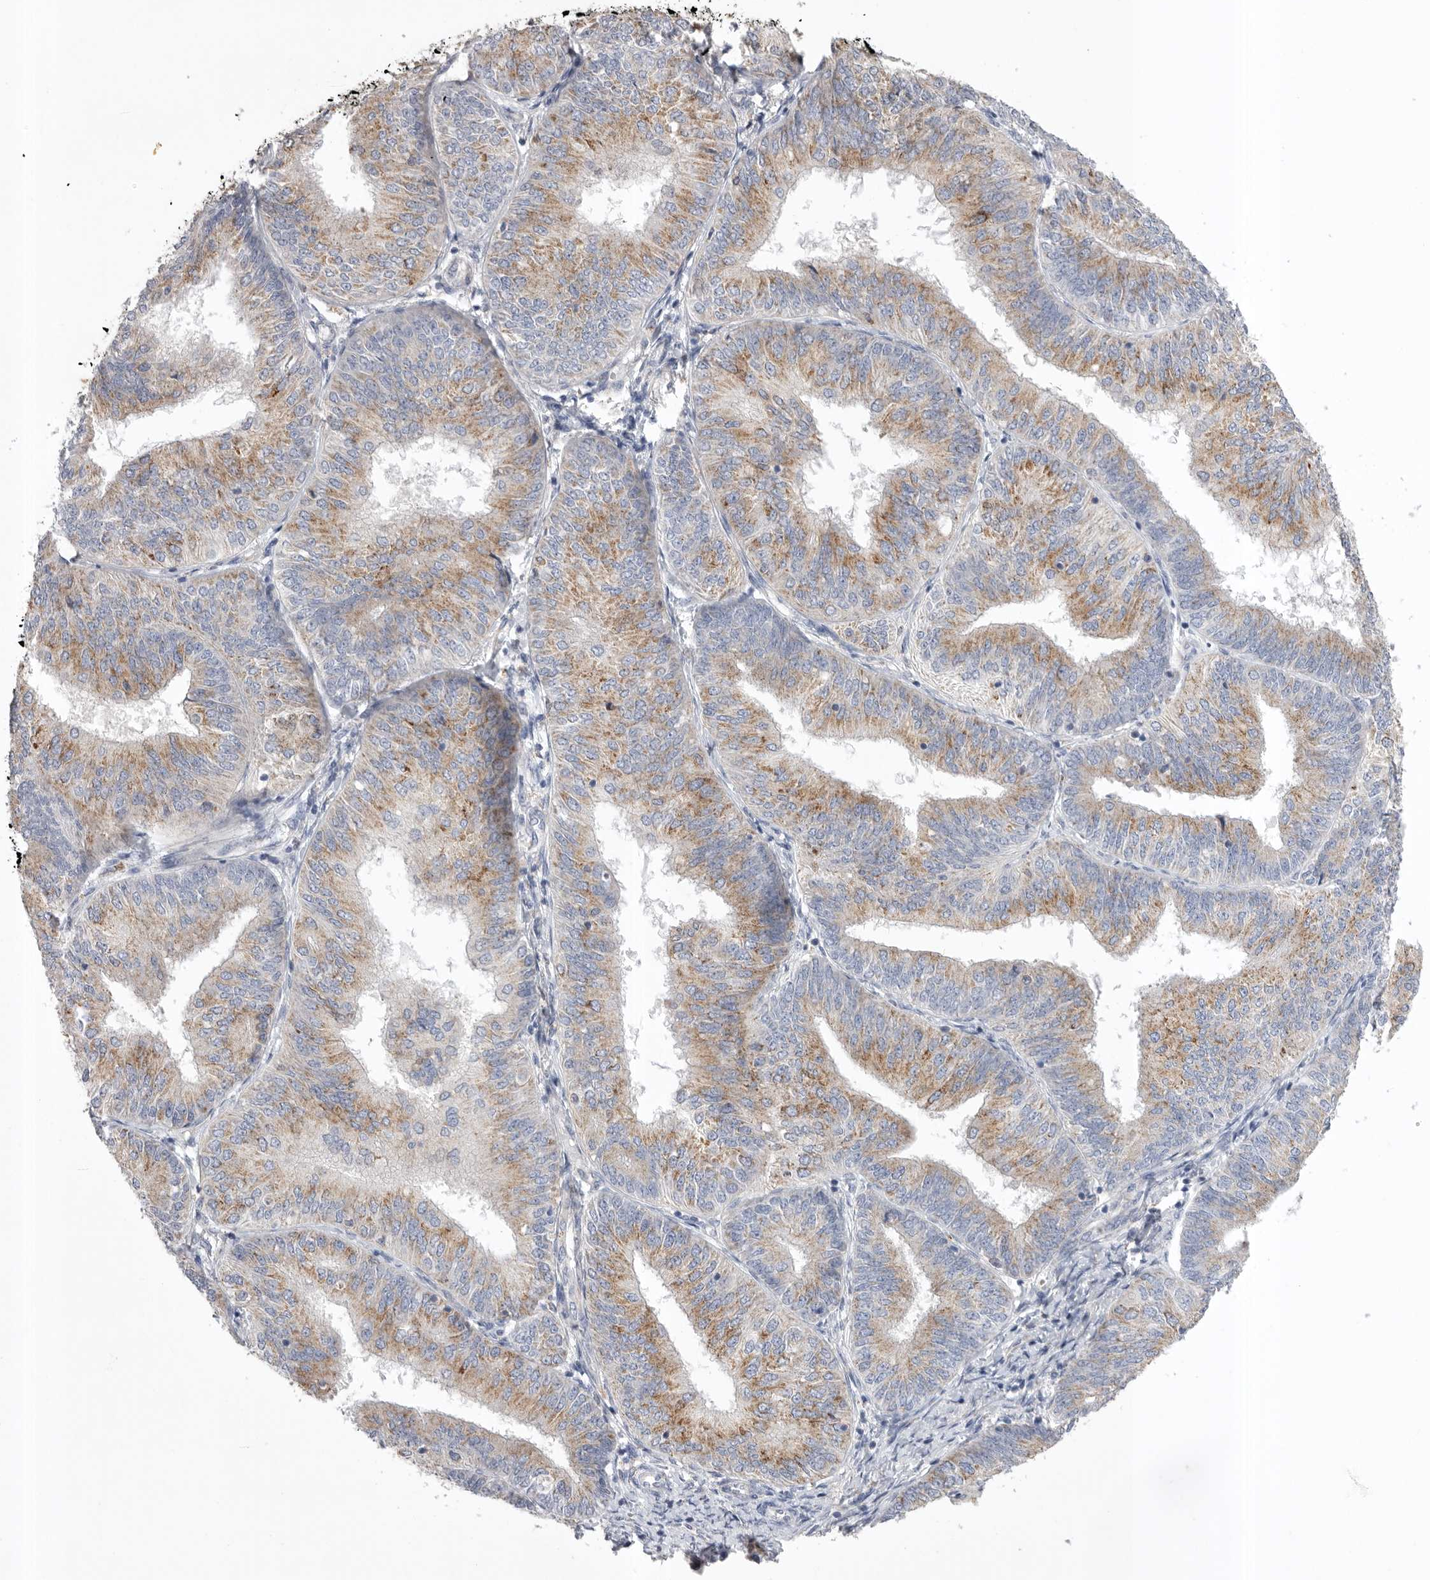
{"staining": {"intensity": "moderate", "quantity": ">75%", "location": "cytoplasmic/membranous"}, "tissue": "endometrial cancer", "cell_type": "Tumor cells", "image_type": "cancer", "snomed": [{"axis": "morphology", "description": "Adenocarcinoma, NOS"}, {"axis": "topography", "description": "Endometrium"}], "caption": "IHC (DAB (3,3'-diaminobenzidine)) staining of human endometrial adenocarcinoma reveals moderate cytoplasmic/membranous protein staining in about >75% of tumor cells.", "gene": "CCDC126", "patient": {"sex": "female", "age": 58}}